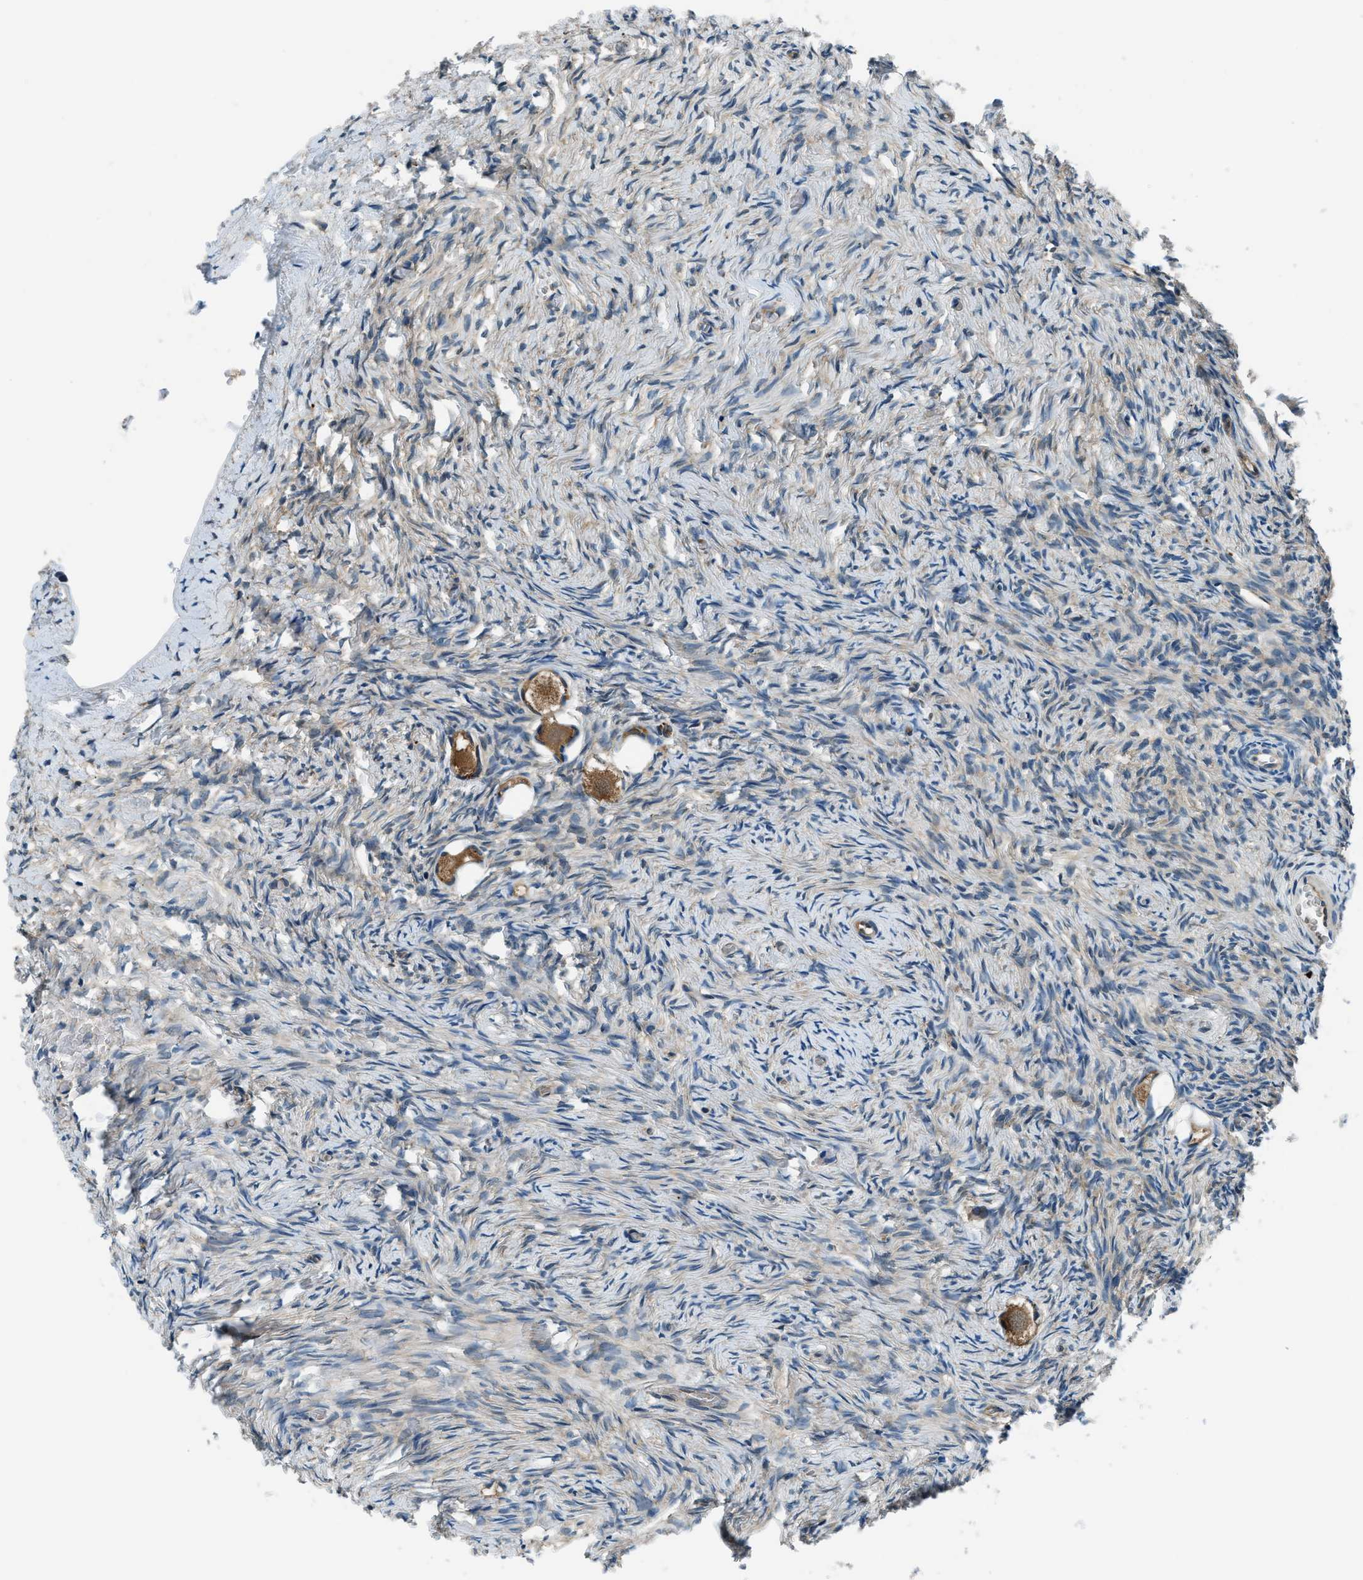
{"staining": {"intensity": "moderate", "quantity": ">75%", "location": "cytoplasmic/membranous"}, "tissue": "ovary", "cell_type": "Follicle cells", "image_type": "normal", "snomed": [{"axis": "morphology", "description": "Normal tissue, NOS"}, {"axis": "topography", "description": "Ovary"}], "caption": "Immunohistochemistry image of unremarkable human ovary stained for a protein (brown), which reveals medium levels of moderate cytoplasmic/membranous positivity in about >75% of follicle cells.", "gene": "SLC19A2", "patient": {"sex": "female", "age": 27}}